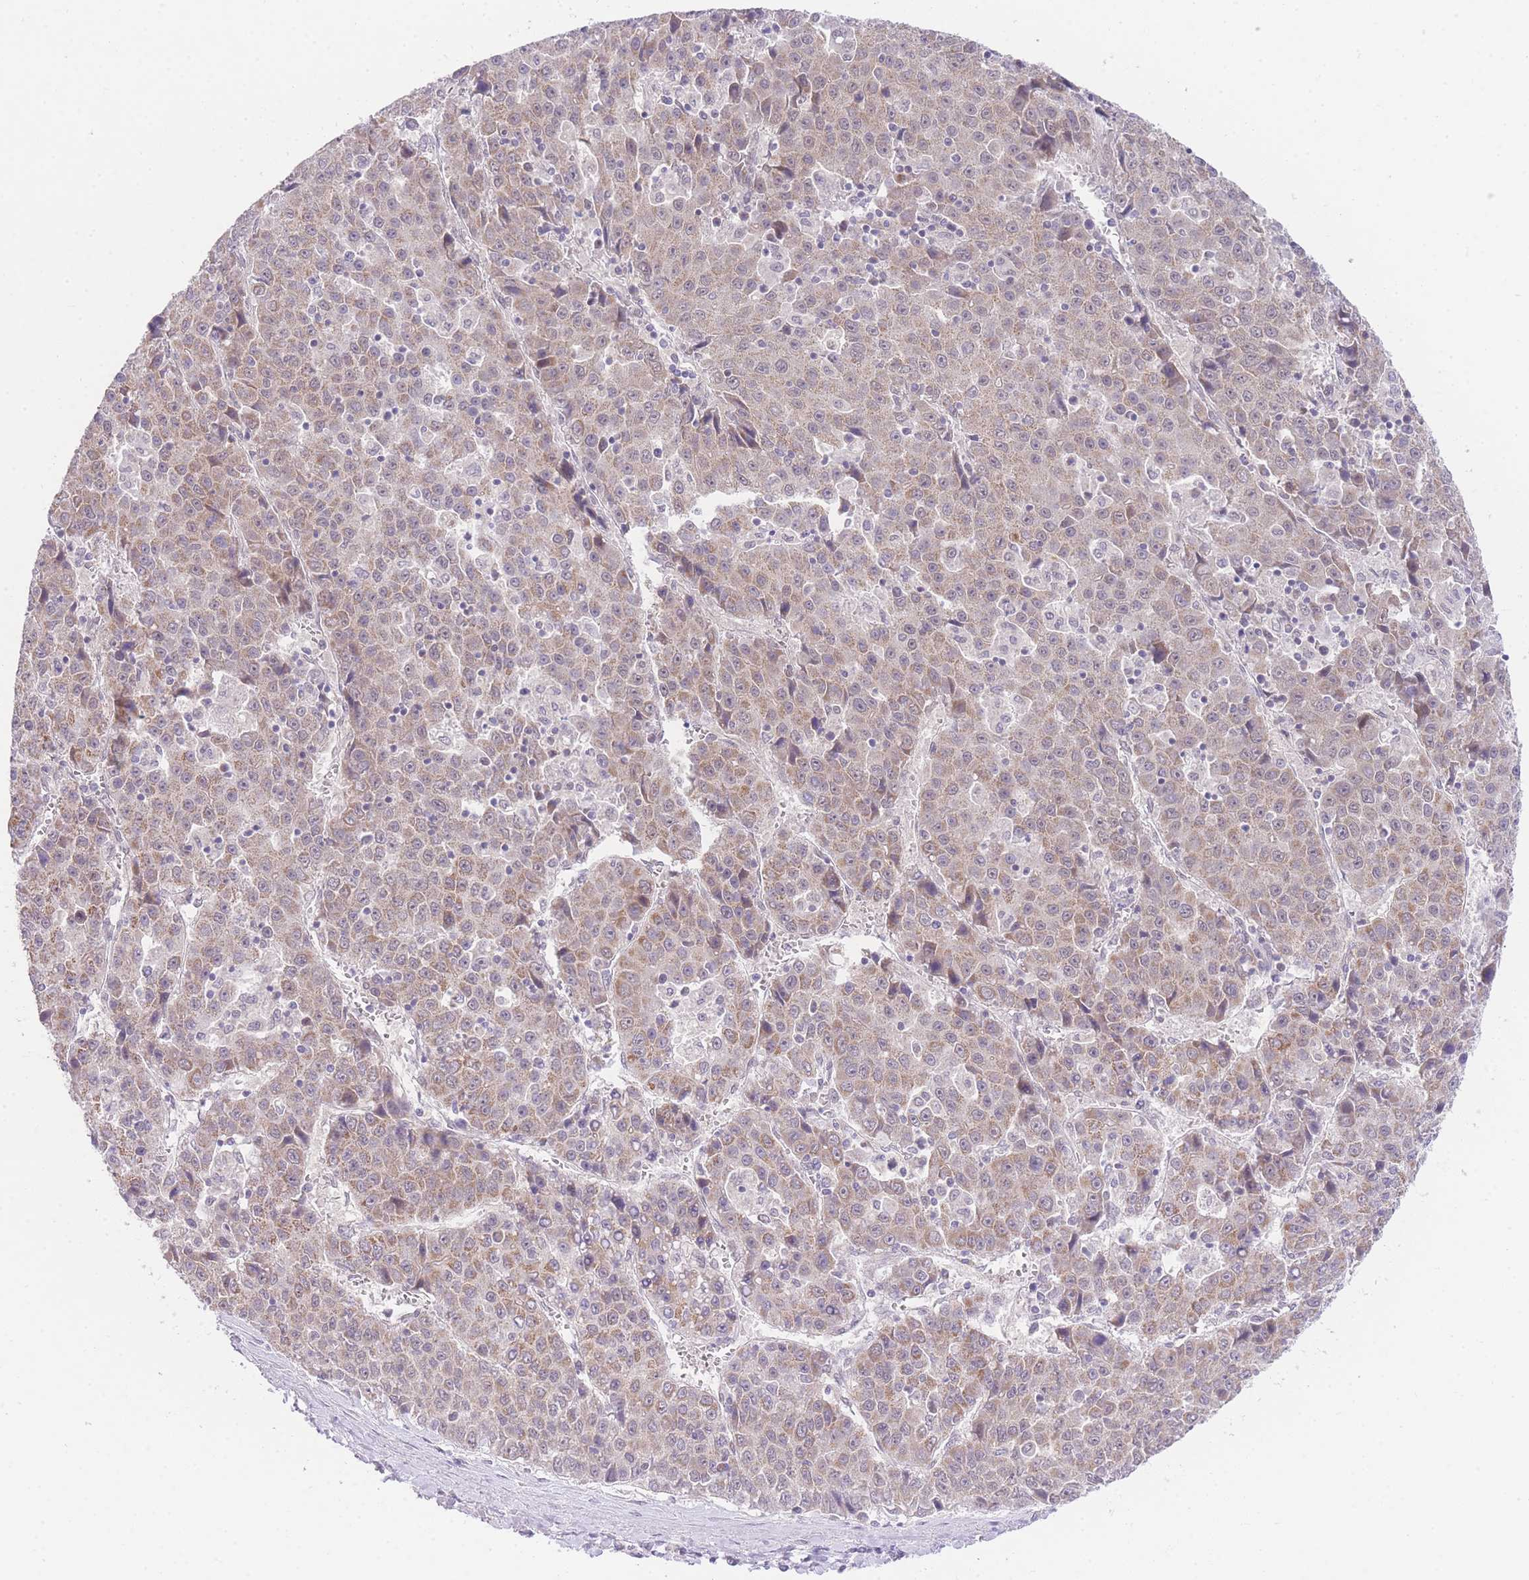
{"staining": {"intensity": "weak", "quantity": ">75%", "location": "cytoplasmic/membranous"}, "tissue": "liver cancer", "cell_type": "Tumor cells", "image_type": "cancer", "snomed": [{"axis": "morphology", "description": "Carcinoma, Hepatocellular, NOS"}, {"axis": "topography", "description": "Liver"}], "caption": "Liver cancer stained for a protein (brown) reveals weak cytoplasmic/membranous positive expression in approximately >75% of tumor cells.", "gene": "UBXN7", "patient": {"sex": "female", "age": 53}}